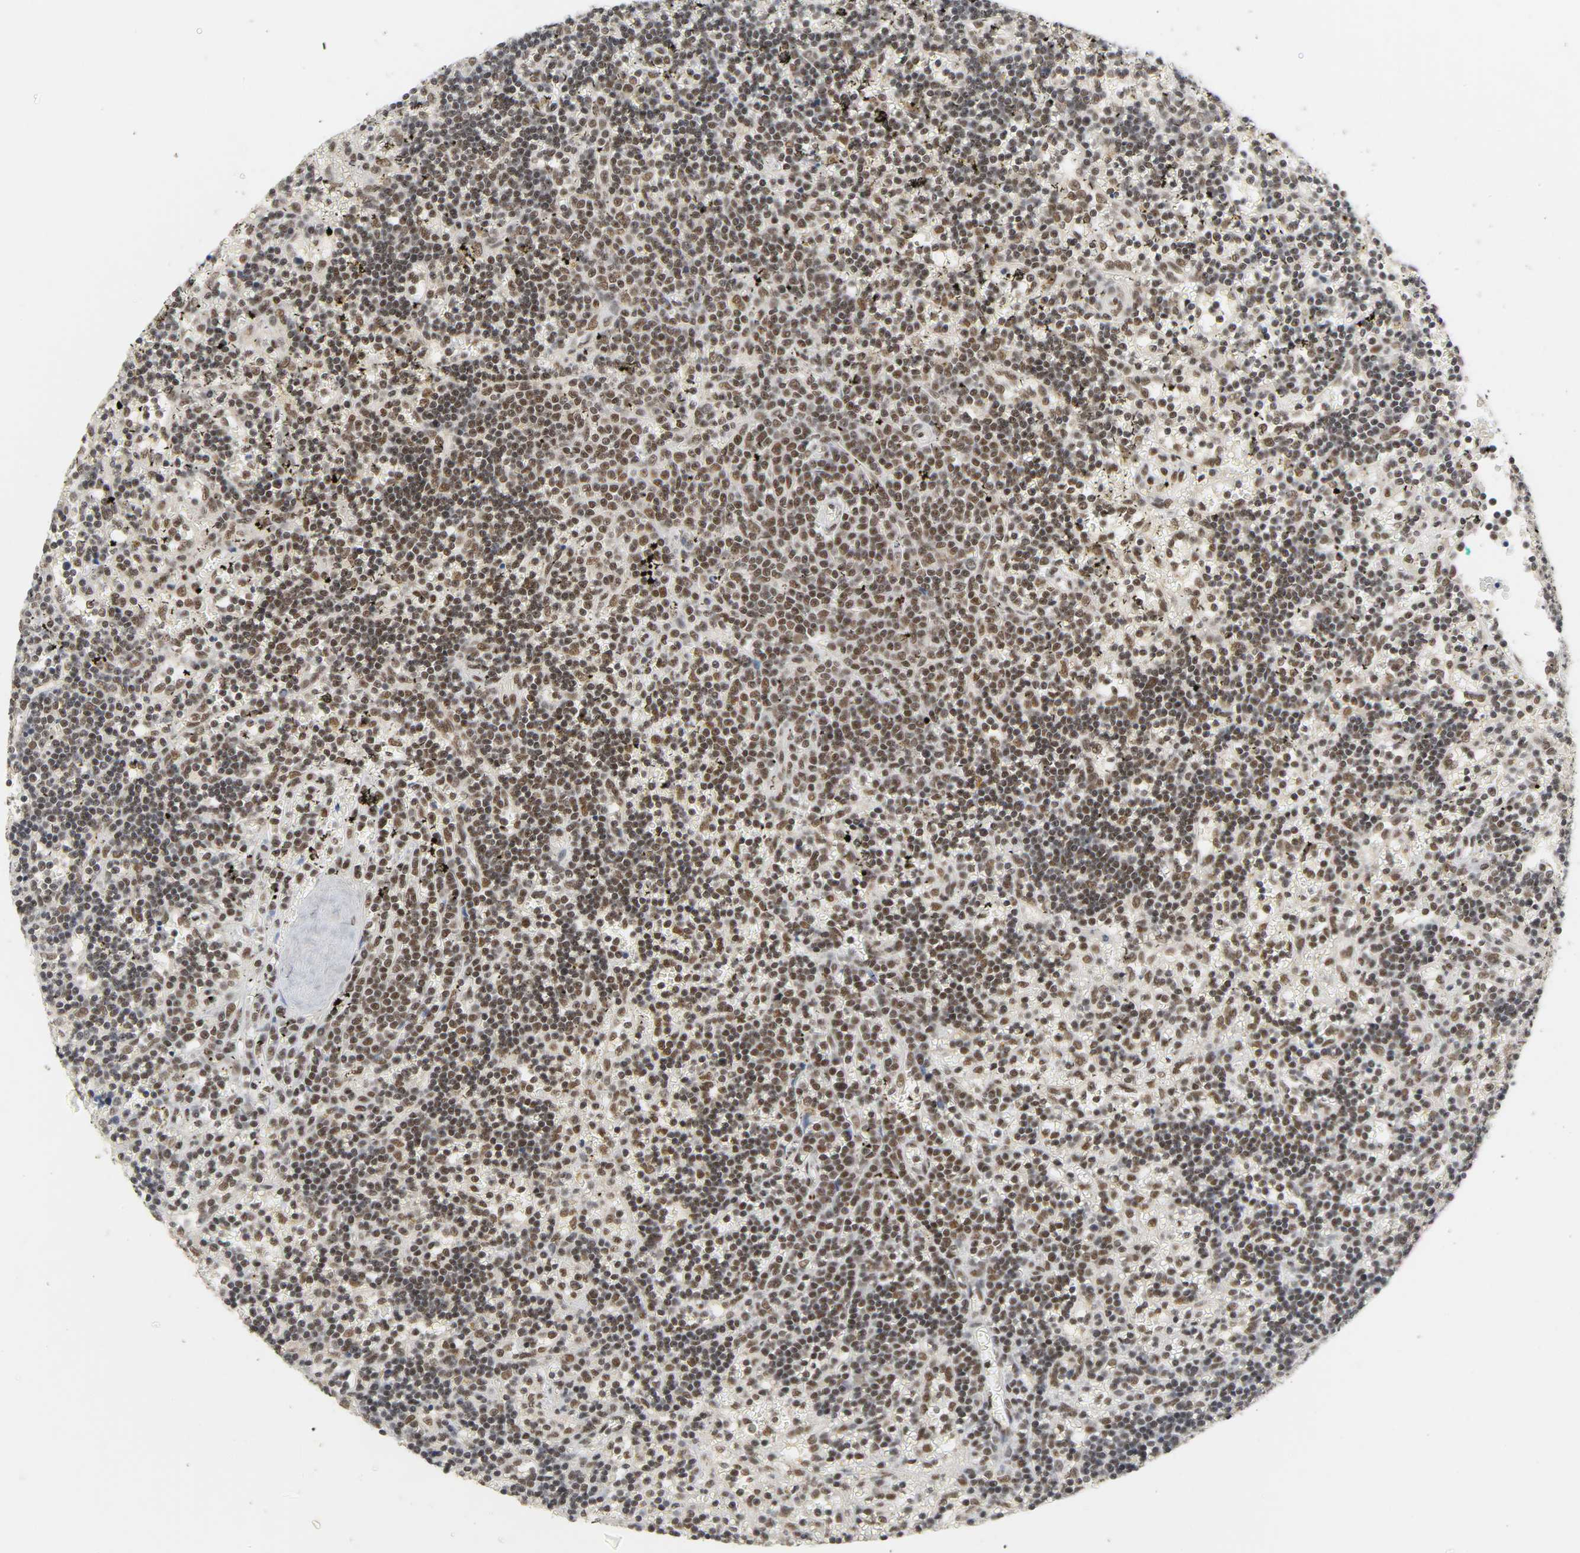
{"staining": {"intensity": "moderate", "quantity": ">75%", "location": "nuclear"}, "tissue": "lymphoma", "cell_type": "Tumor cells", "image_type": "cancer", "snomed": [{"axis": "morphology", "description": "Malignant lymphoma, non-Hodgkin's type, Low grade"}, {"axis": "topography", "description": "Spleen"}], "caption": "Tumor cells display medium levels of moderate nuclear staining in about >75% of cells in human lymphoma.", "gene": "NCOA6", "patient": {"sex": "male", "age": 60}}